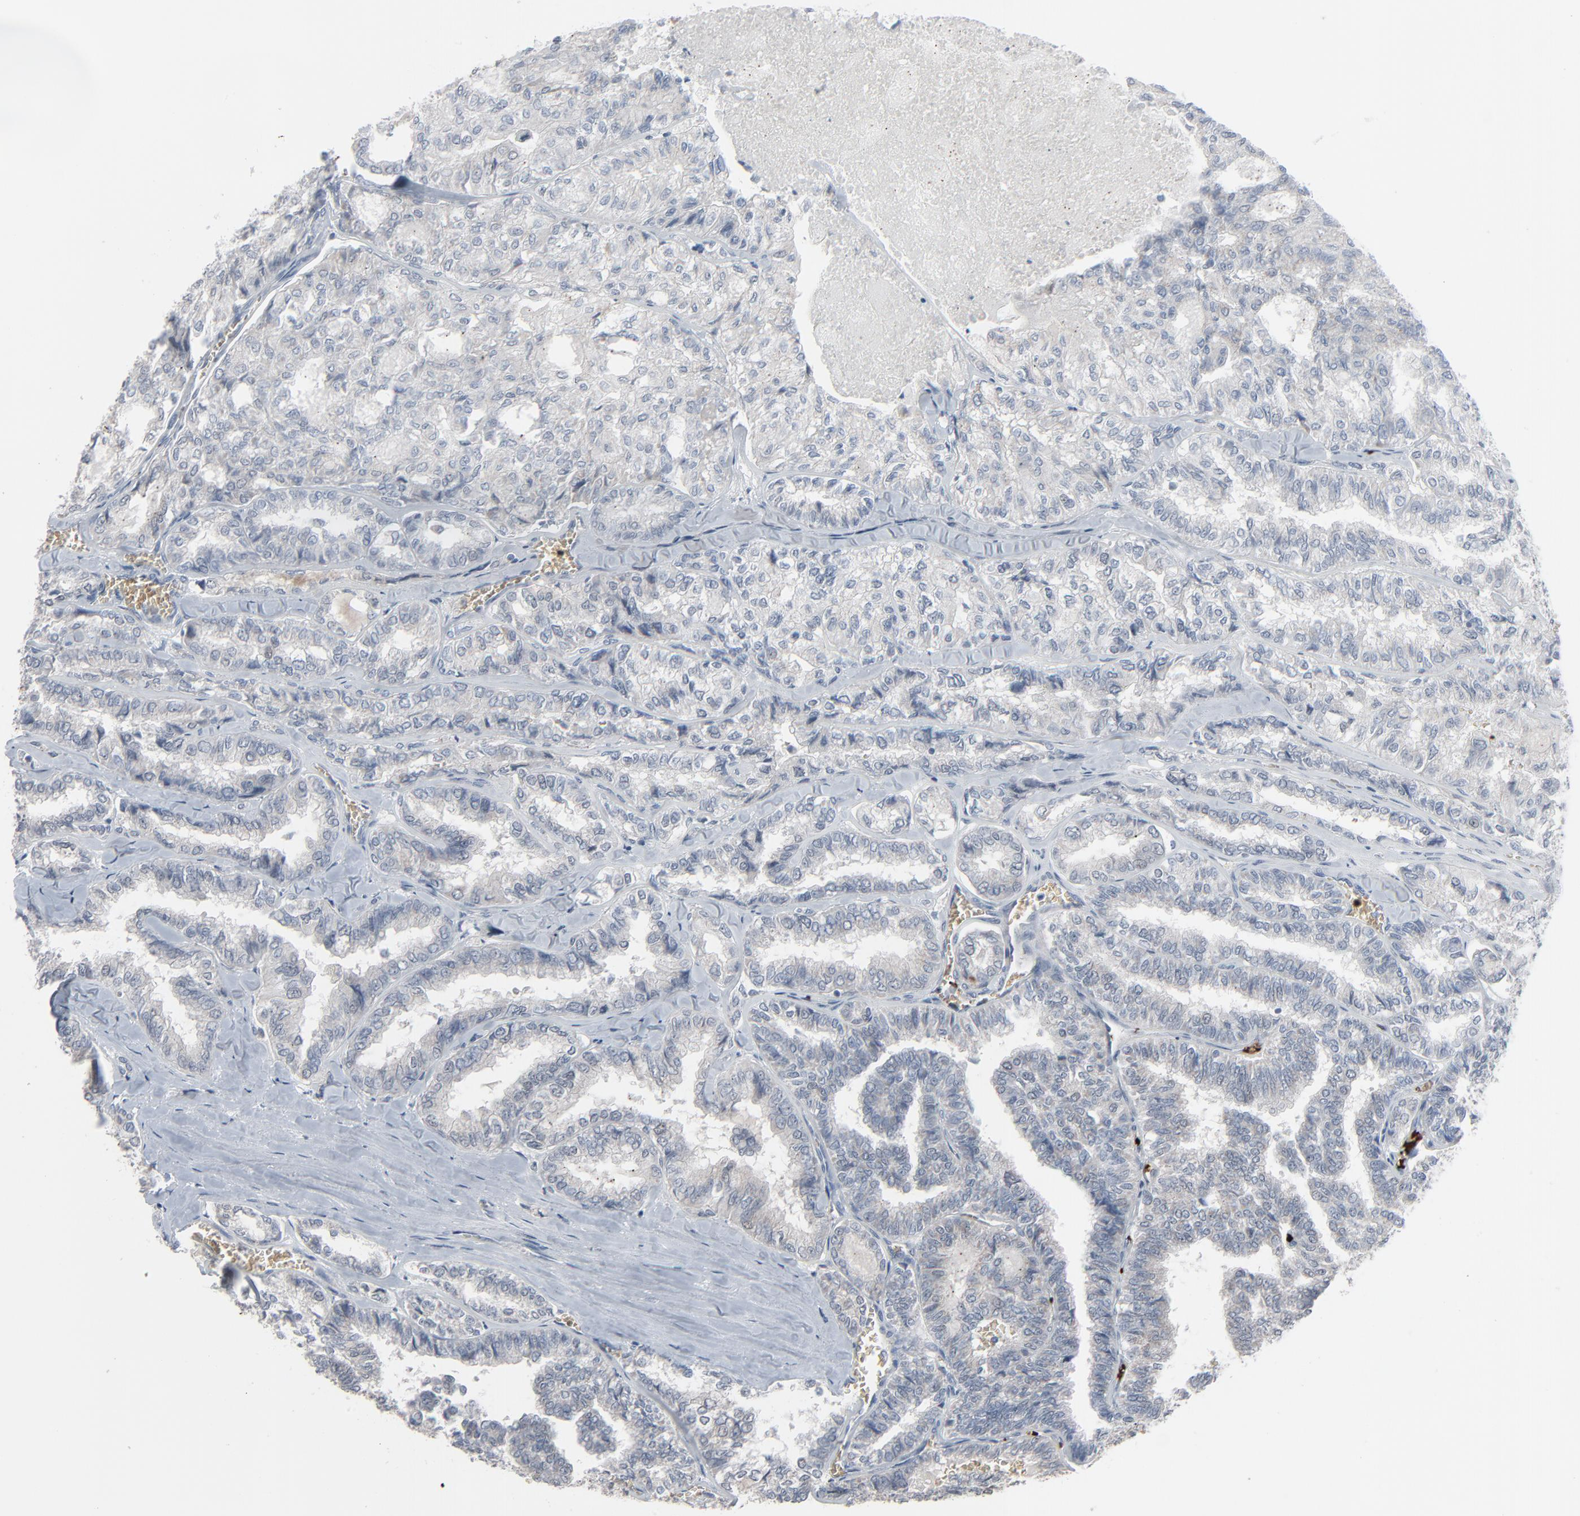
{"staining": {"intensity": "moderate", "quantity": "<25%", "location": "cytoplasmic/membranous"}, "tissue": "thyroid cancer", "cell_type": "Tumor cells", "image_type": "cancer", "snomed": [{"axis": "morphology", "description": "Papillary adenocarcinoma, NOS"}, {"axis": "topography", "description": "Thyroid gland"}], "caption": "Thyroid cancer (papillary adenocarcinoma) was stained to show a protein in brown. There is low levels of moderate cytoplasmic/membranous staining in about <25% of tumor cells.", "gene": "SAGE1", "patient": {"sex": "female", "age": 35}}